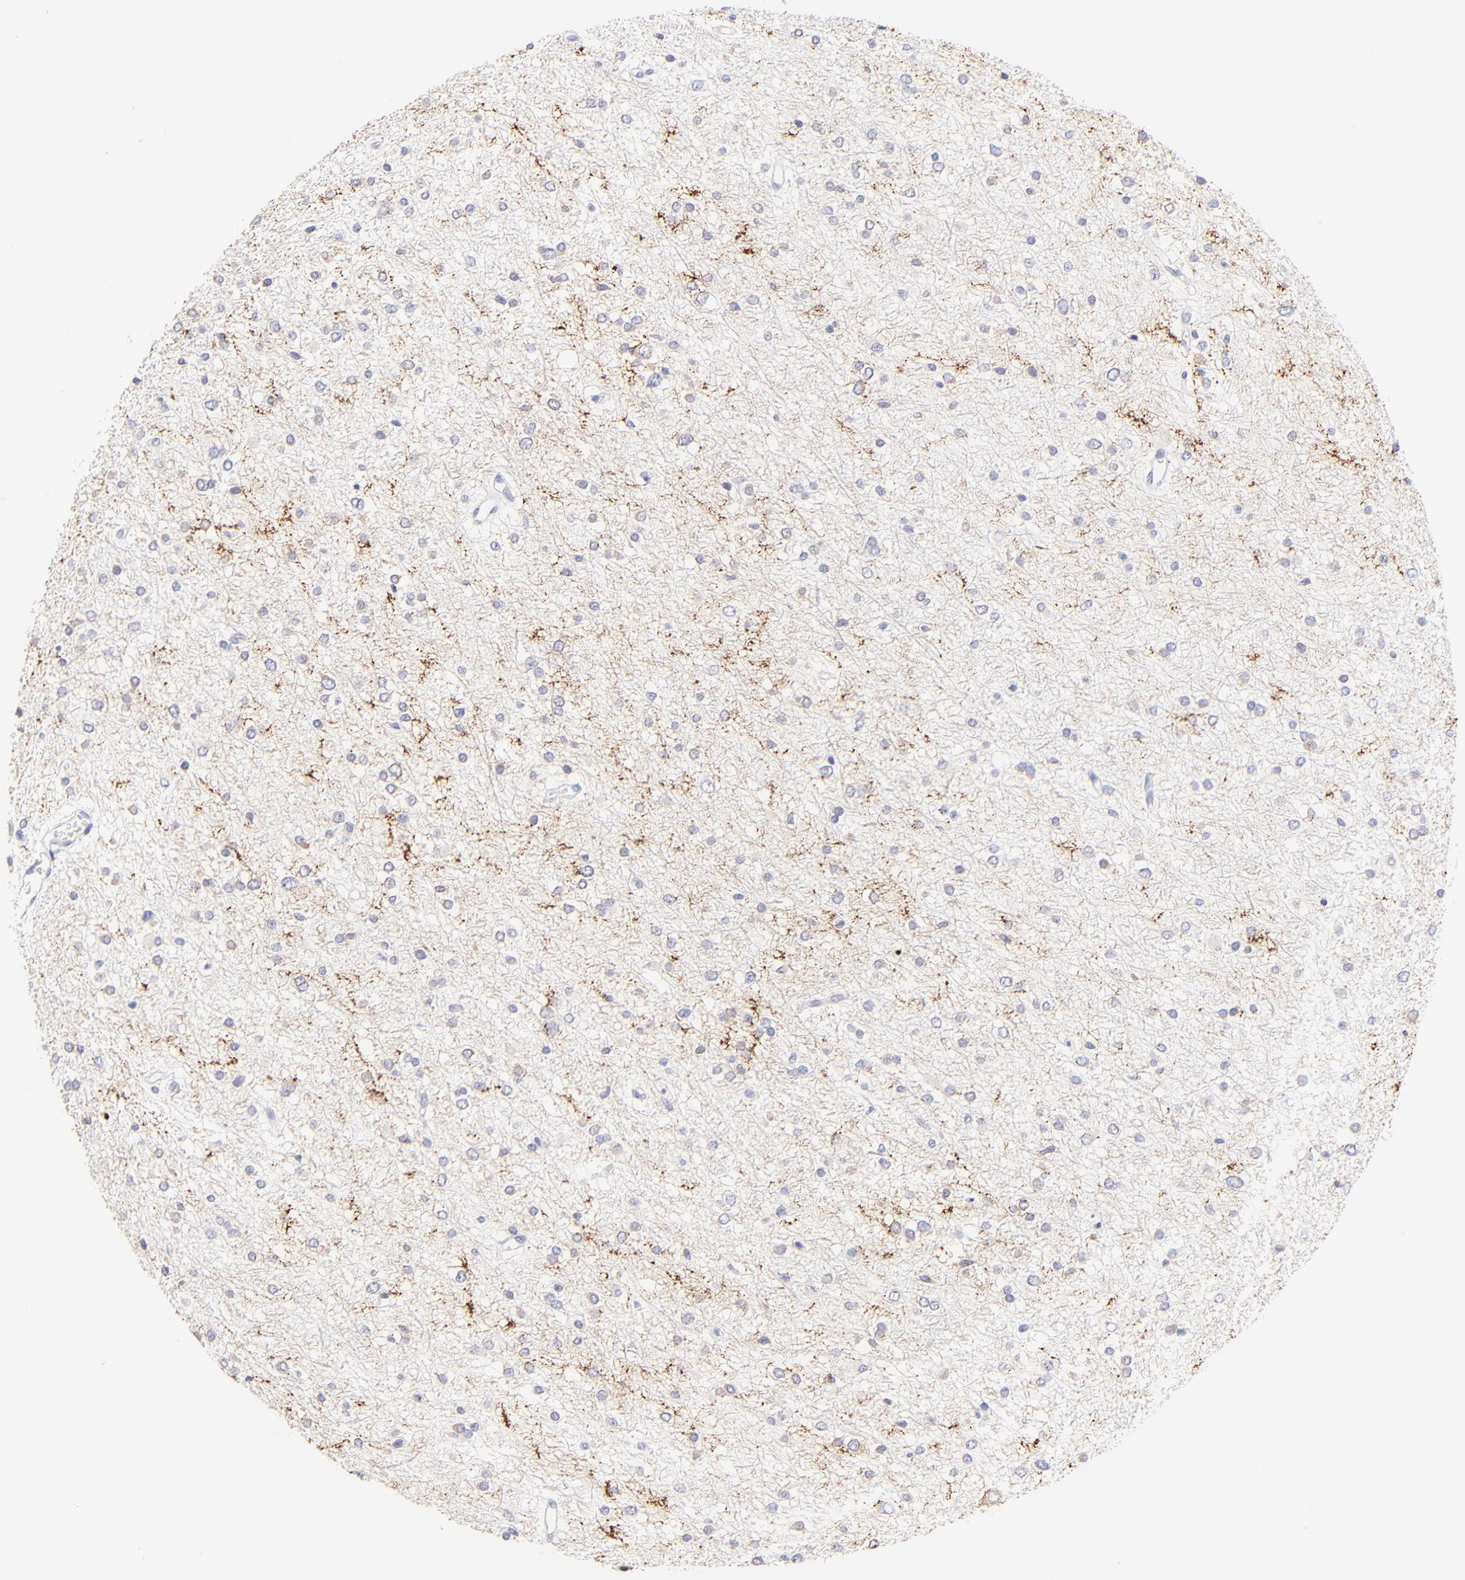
{"staining": {"intensity": "moderate", "quantity": "<25%", "location": "cytoplasmic/membranous"}, "tissue": "glioma", "cell_type": "Tumor cells", "image_type": "cancer", "snomed": [{"axis": "morphology", "description": "Glioma, malignant, Low grade"}, {"axis": "topography", "description": "Brain"}], "caption": "The histopathology image shows a brown stain indicating the presence of a protein in the cytoplasmic/membranous of tumor cells in glioma.", "gene": "RAB3A", "patient": {"sex": "female", "age": 36}}